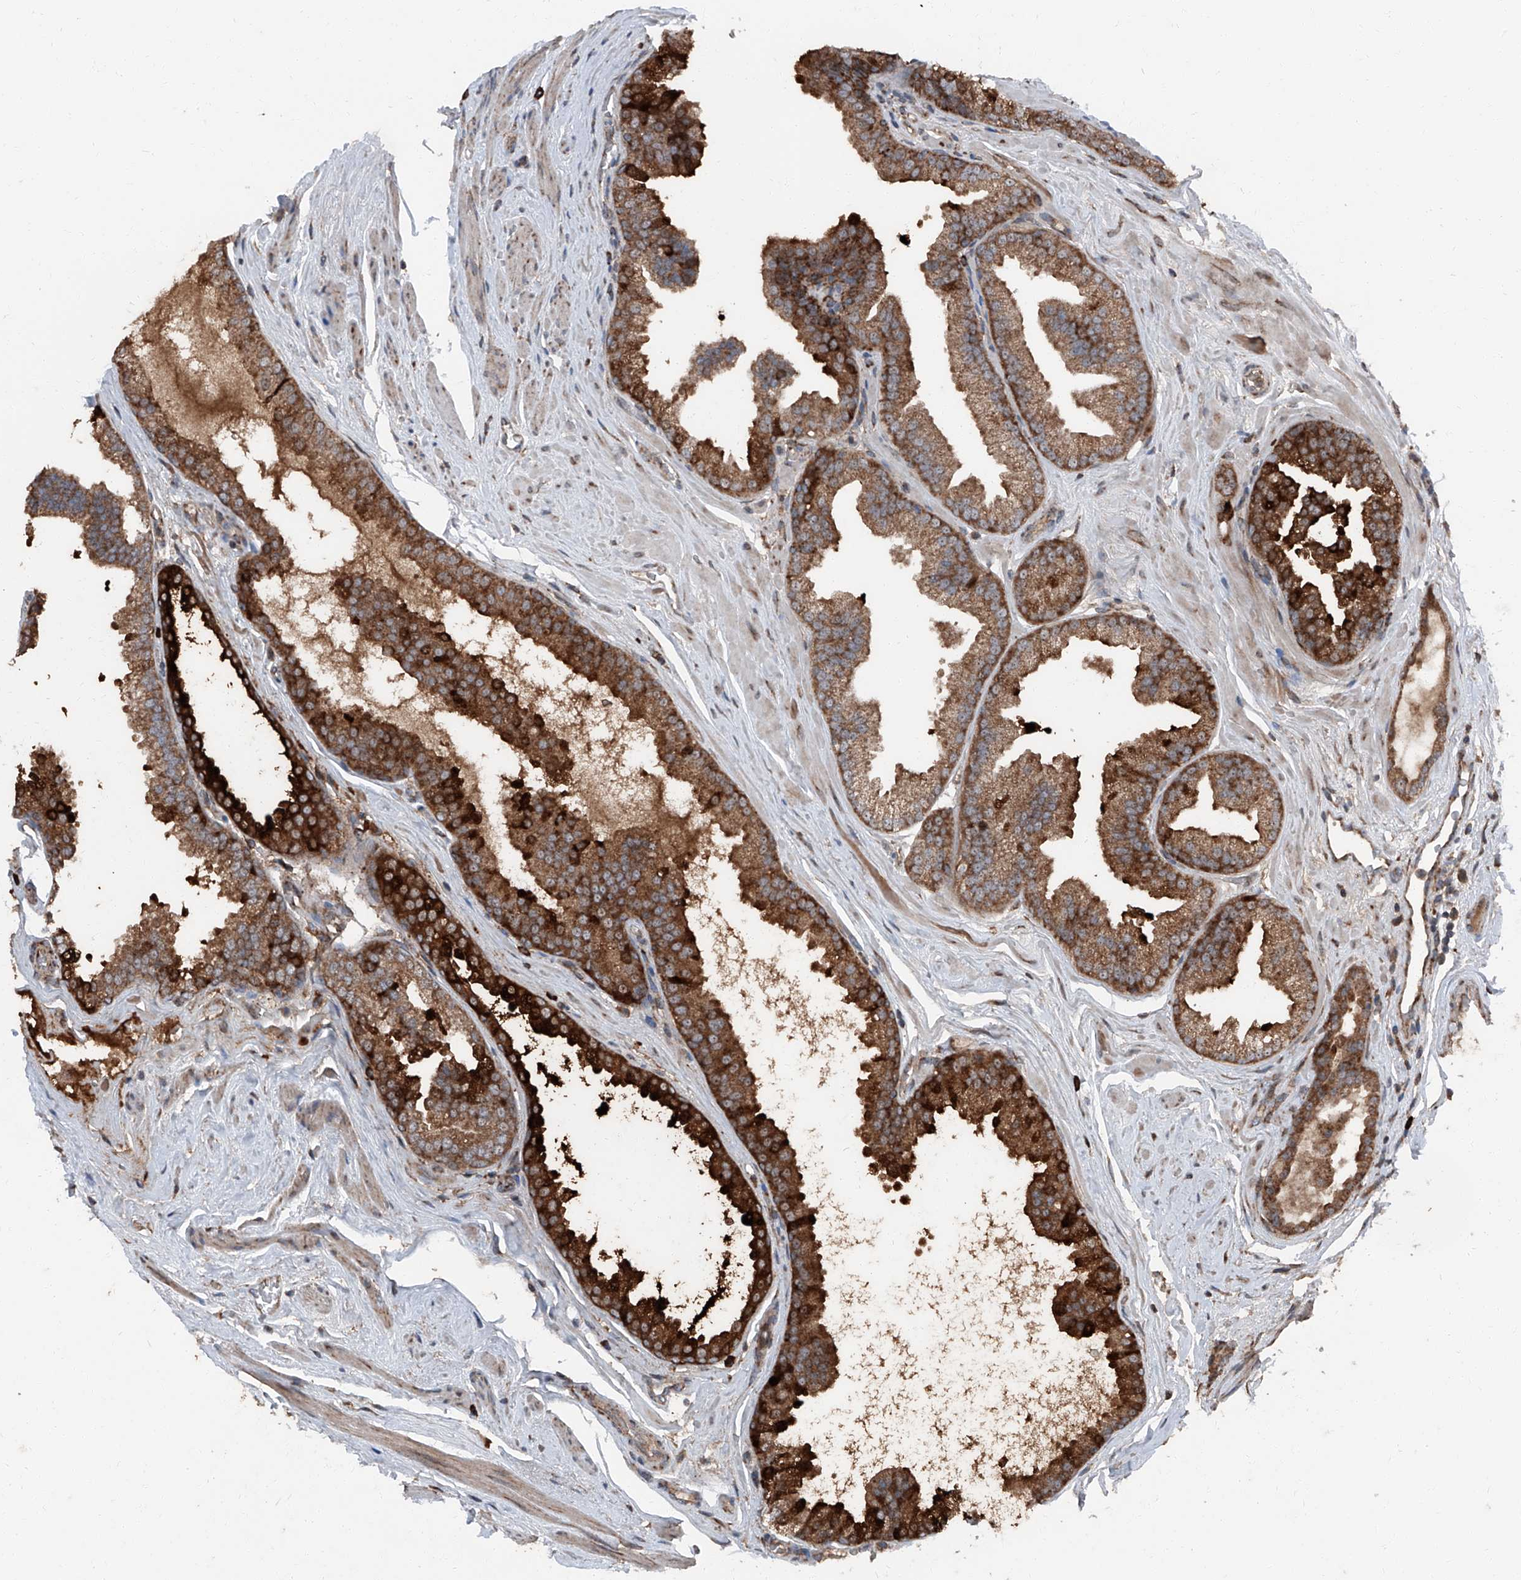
{"staining": {"intensity": "strong", "quantity": ">75%", "location": "cytoplasmic/membranous"}, "tissue": "prostate cancer", "cell_type": "Tumor cells", "image_type": "cancer", "snomed": [{"axis": "morphology", "description": "Adenocarcinoma, Low grade"}, {"axis": "topography", "description": "Prostate"}], "caption": "Immunohistochemical staining of prostate cancer reveals strong cytoplasmic/membranous protein positivity in about >75% of tumor cells.", "gene": "LIMK1", "patient": {"sex": "male", "age": 62}}